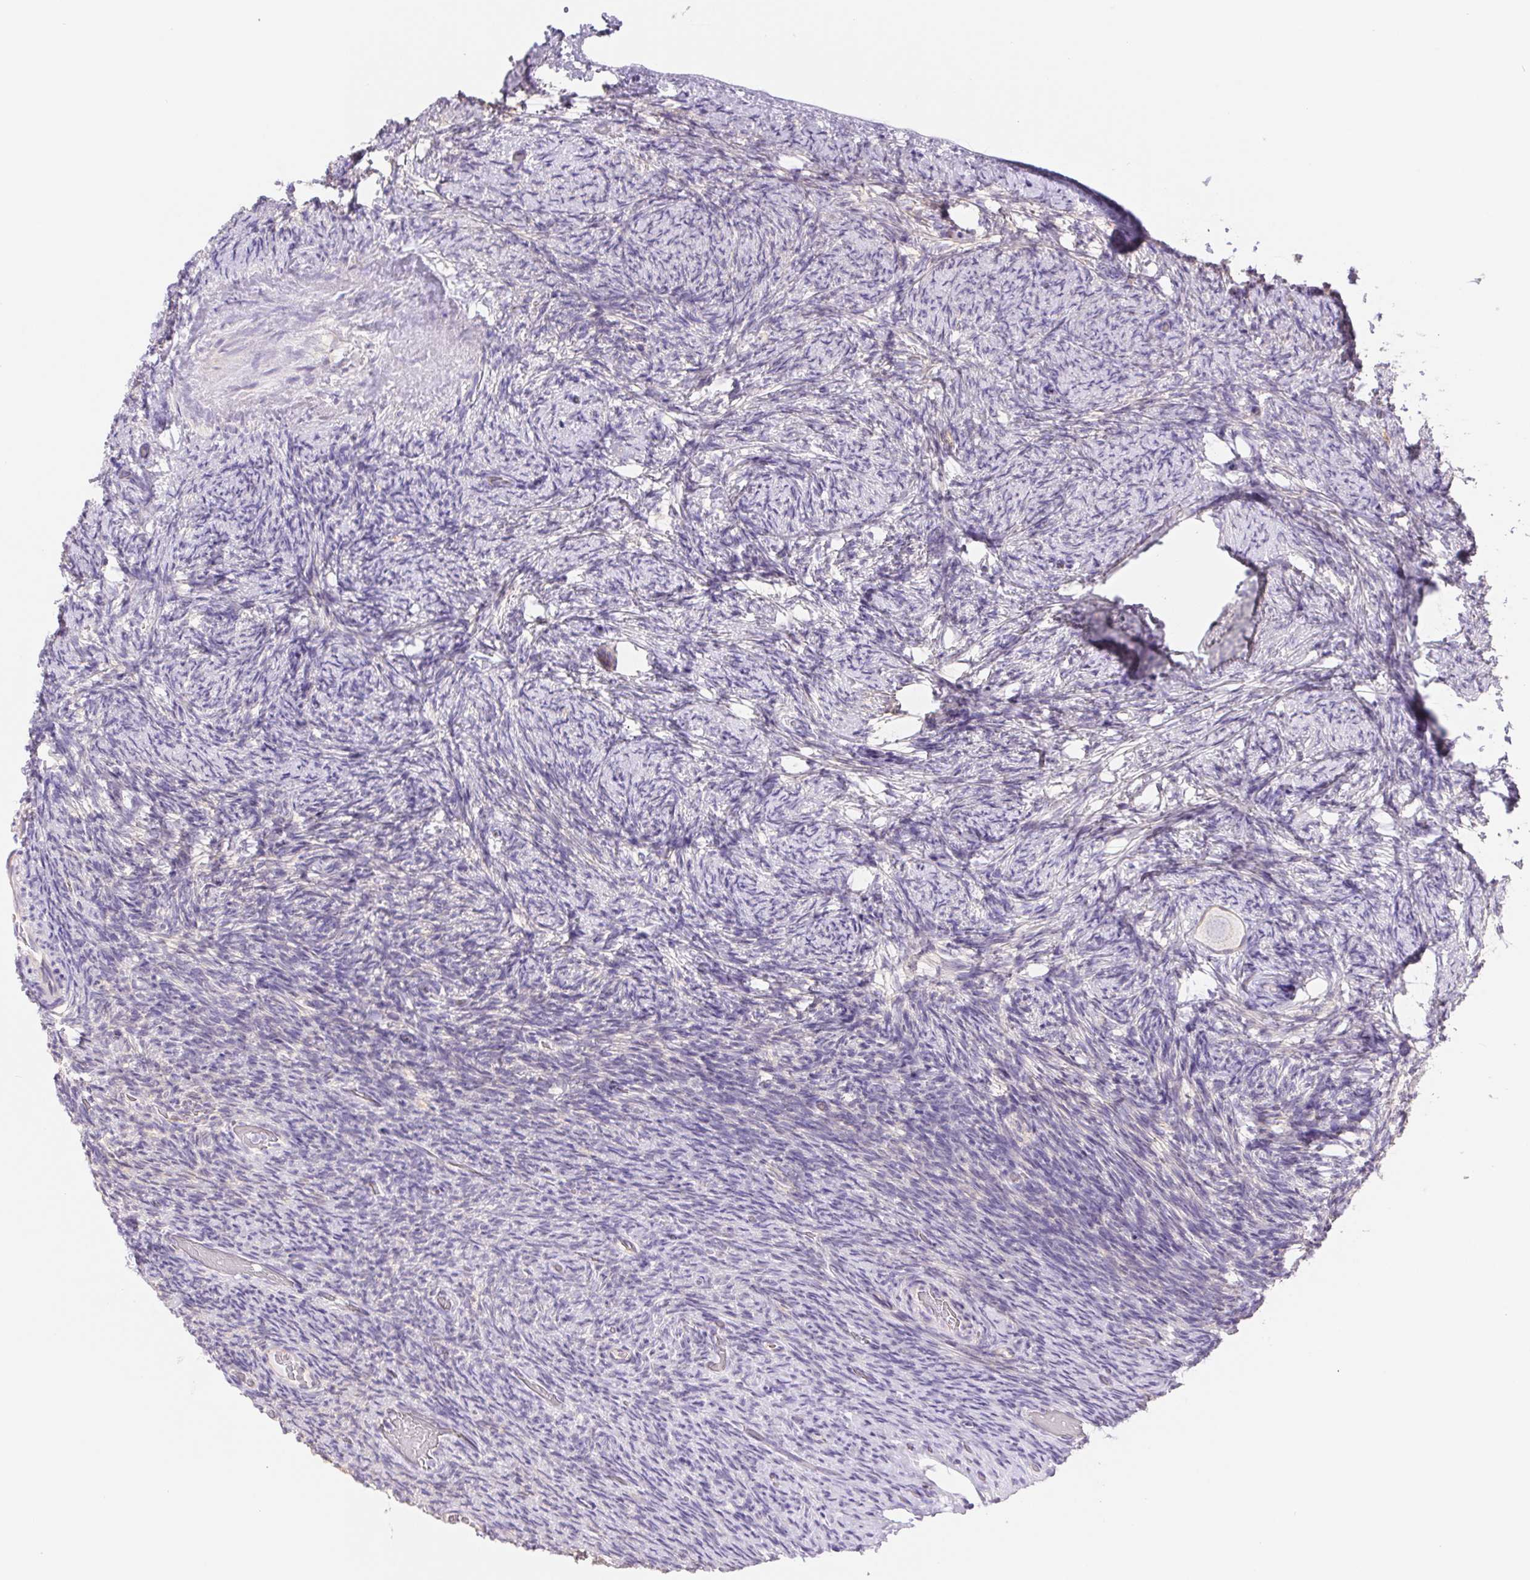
{"staining": {"intensity": "negative", "quantity": "none", "location": "none"}, "tissue": "ovary", "cell_type": "Follicle cells", "image_type": "normal", "snomed": [{"axis": "morphology", "description": "Normal tissue, NOS"}, {"axis": "topography", "description": "Ovary"}], "caption": "The micrograph displays no staining of follicle cells in benign ovary. The staining is performed using DAB brown chromogen with nuclei counter-stained in using hematoxylin.", "gene": "PNLIP", "patient": {"sex": "female", "age": 34}}